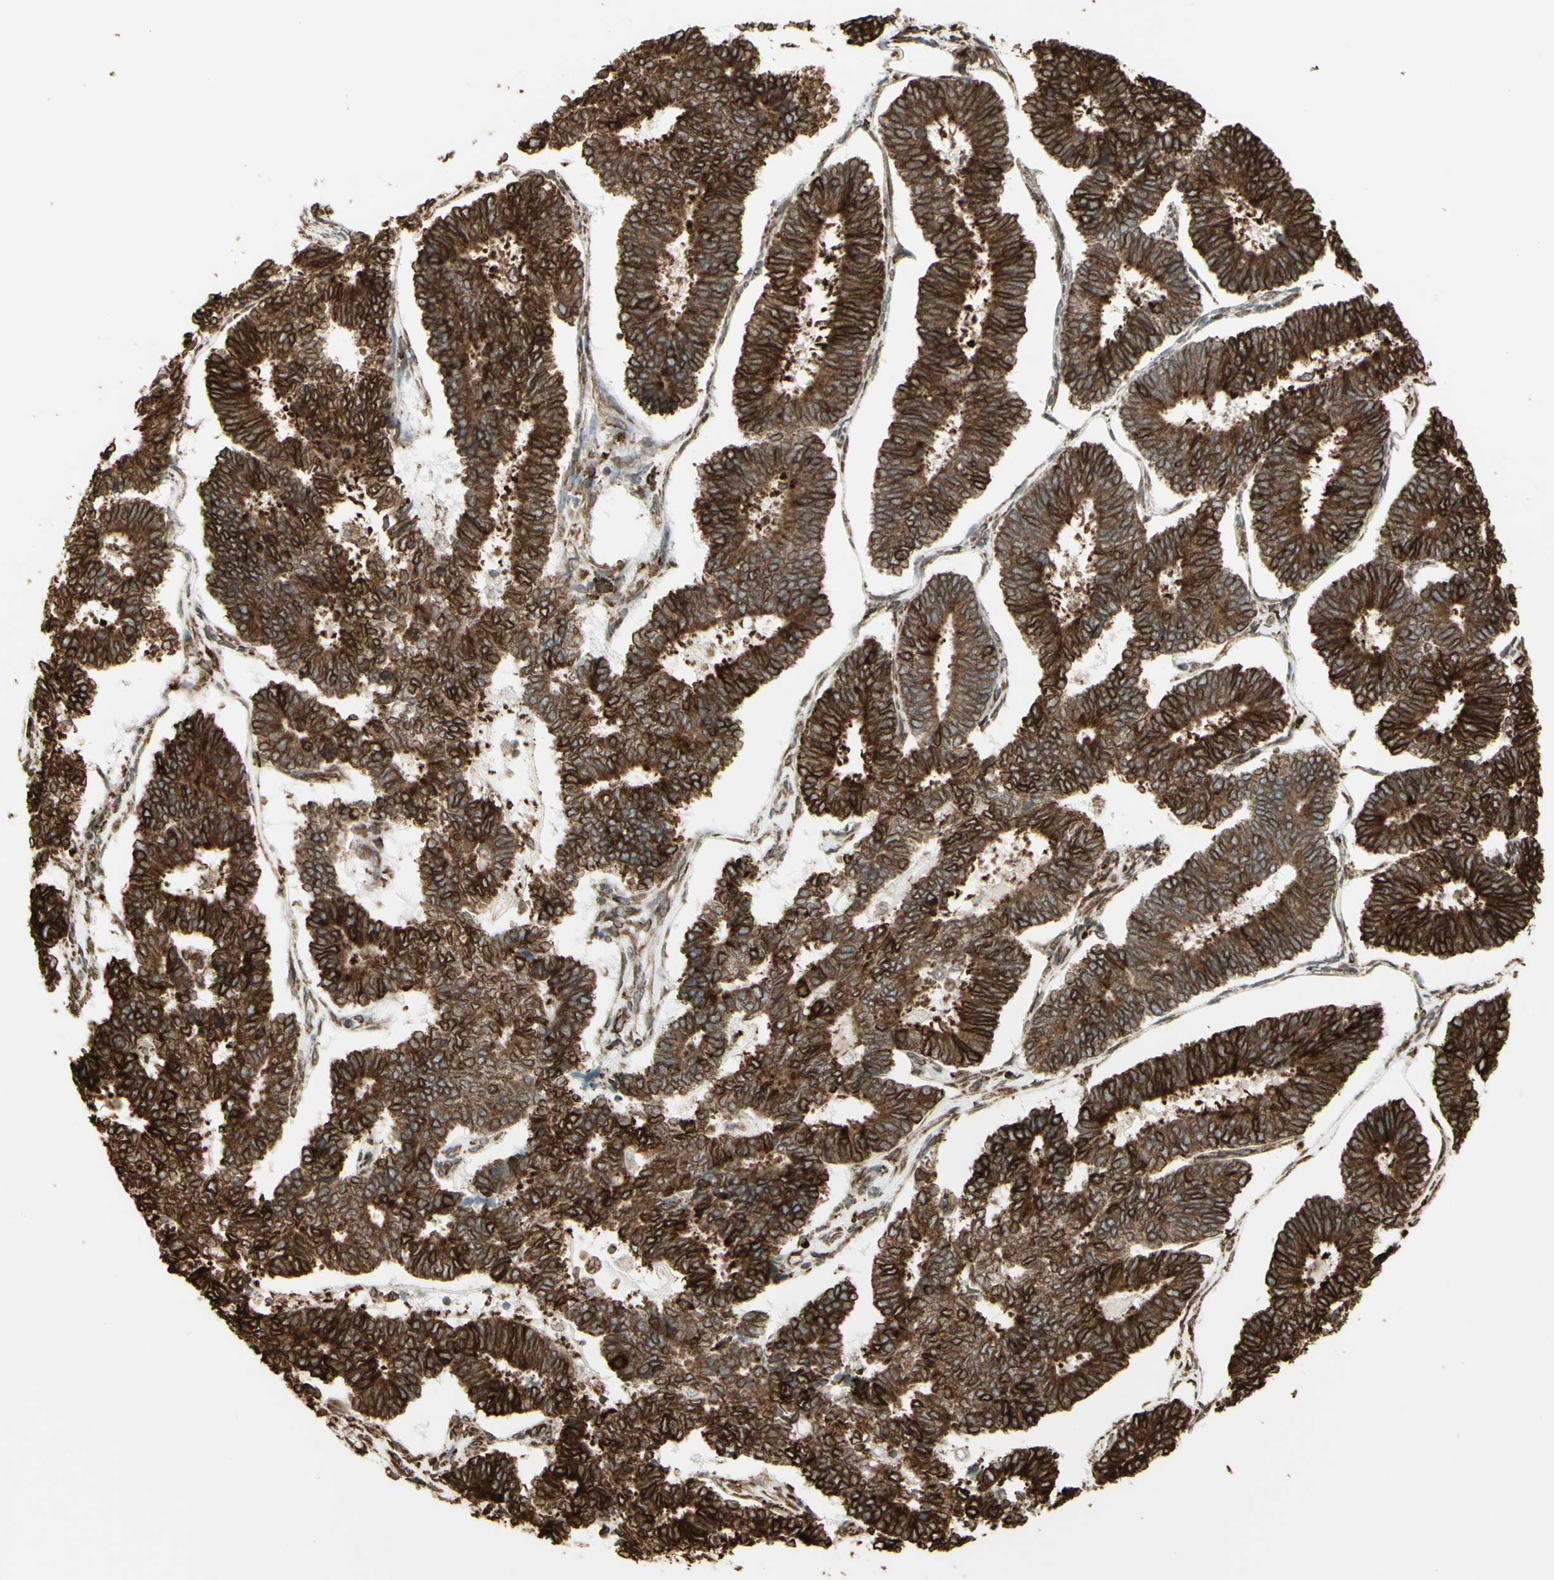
{"staining": {"intensity": "moderate", "quantity": ">75%", "location": "cytoplasmic/membranous"}, "tissue": "endometrial cancer", "cell_type": "Tumor cells", "image_type": "cancer", "snomed": [{"axis": "morphology", "description": "Adenocarcinoma, NOS"}, {"axis": "topography", "description": "Endometrium"}], "caption": "Endometrial cancer was stained to show a protein in brown. There is medium levels of moderate cytoplasmic/membranous staining in approximately >75% of tumor cells.", "gene": "CANX", "patient": {"sex": "female", "age": 70}}